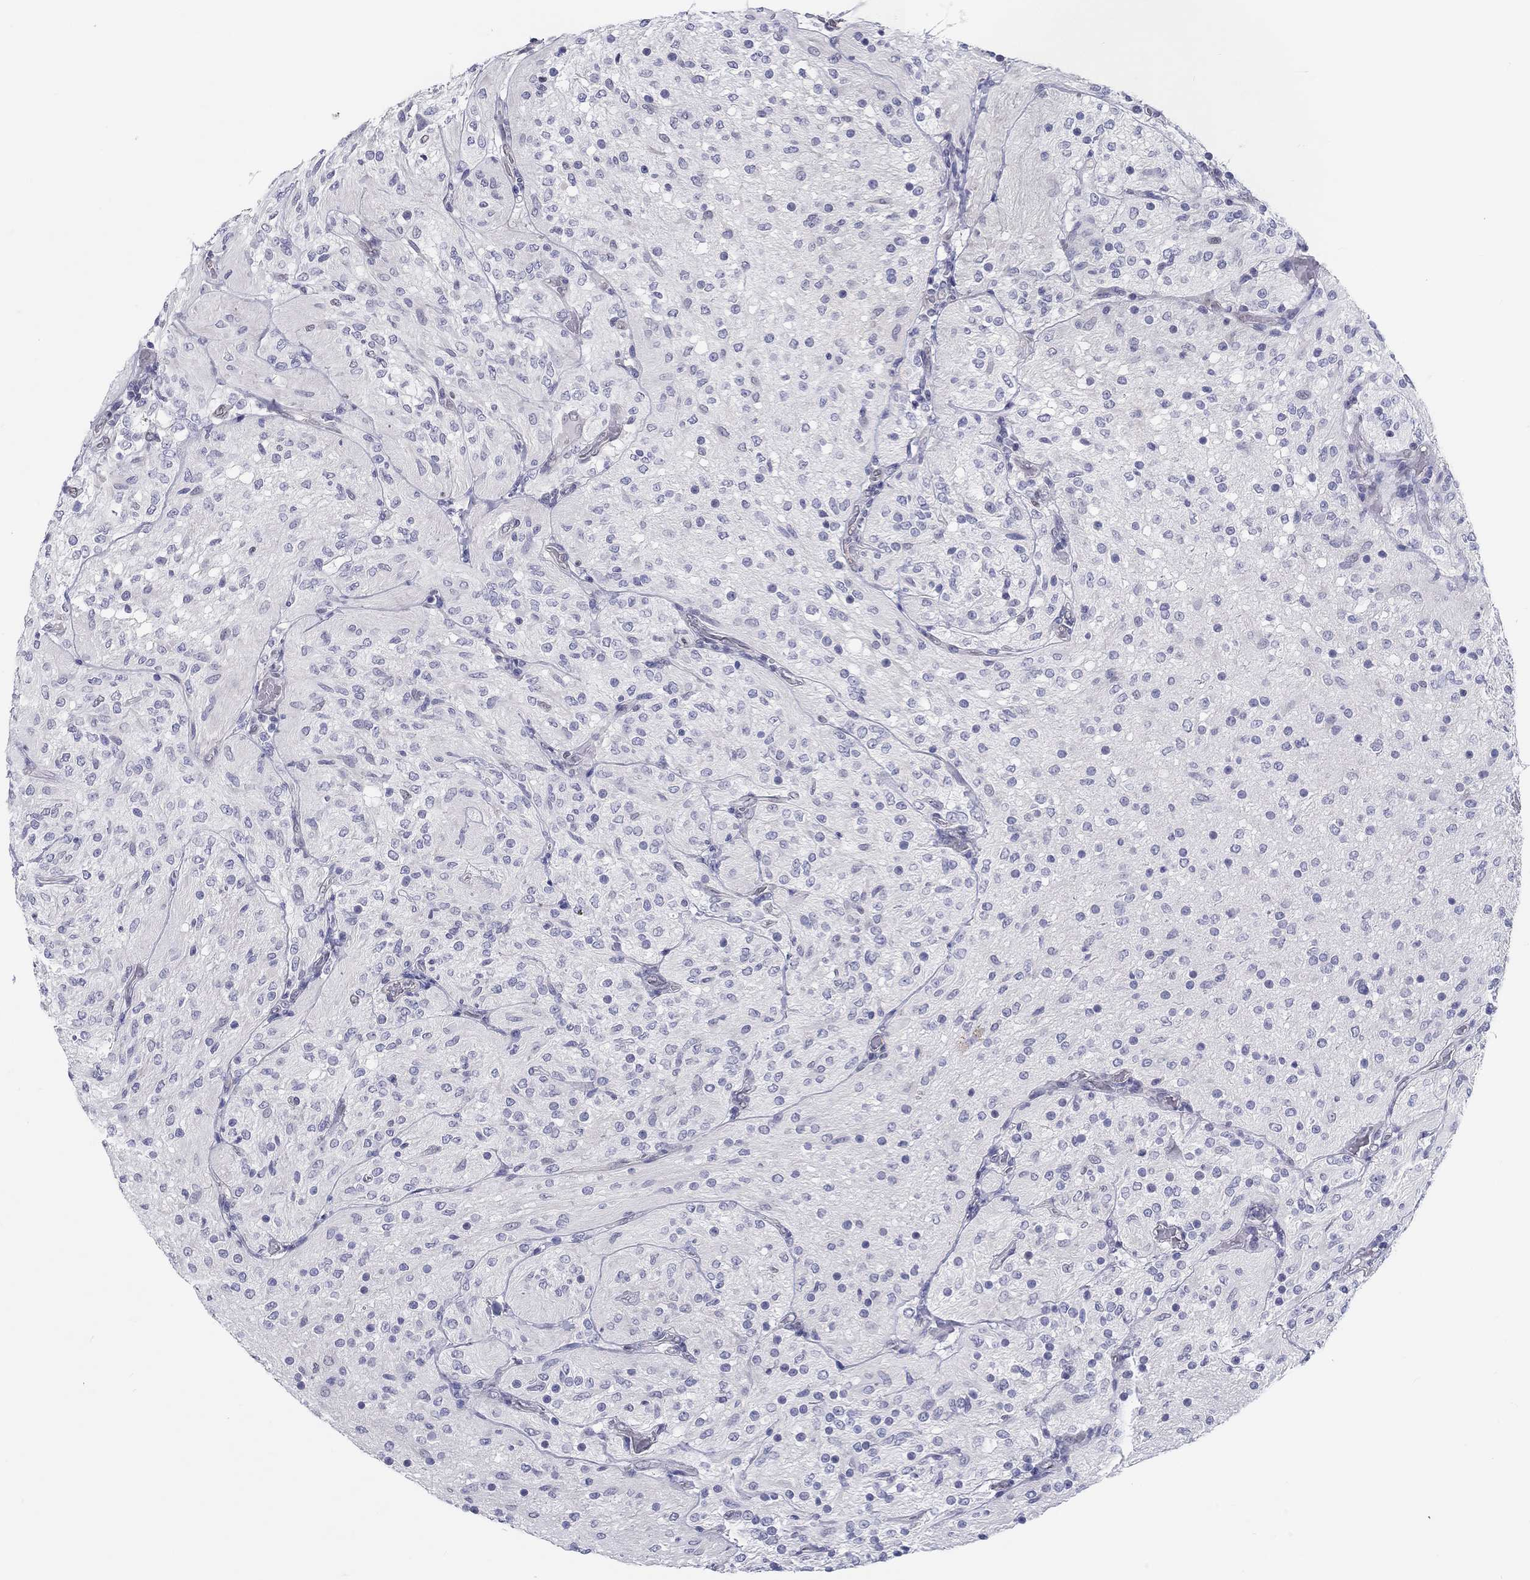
{"staining": {"intensity": "negative", "quantity": "none", "location": "none"}, "tissue": "glioma", "cell_type": "Tumor cells", "image_type": "cancer", "snomed": [{"axis": "morphology", "description": "Glioma, malignant, Low grade"}, {"axis": "topography", "description": "Brain"}], "caption": "This image is of glioma stained with immunohistochemistry to label a protein in brown with the nuclei are counter-stained blue. There is no expression in tumor cells. Nuclei are stained in blue.", "gene": "CRYGD", "patient": {"sex": "male", "age": 3}}